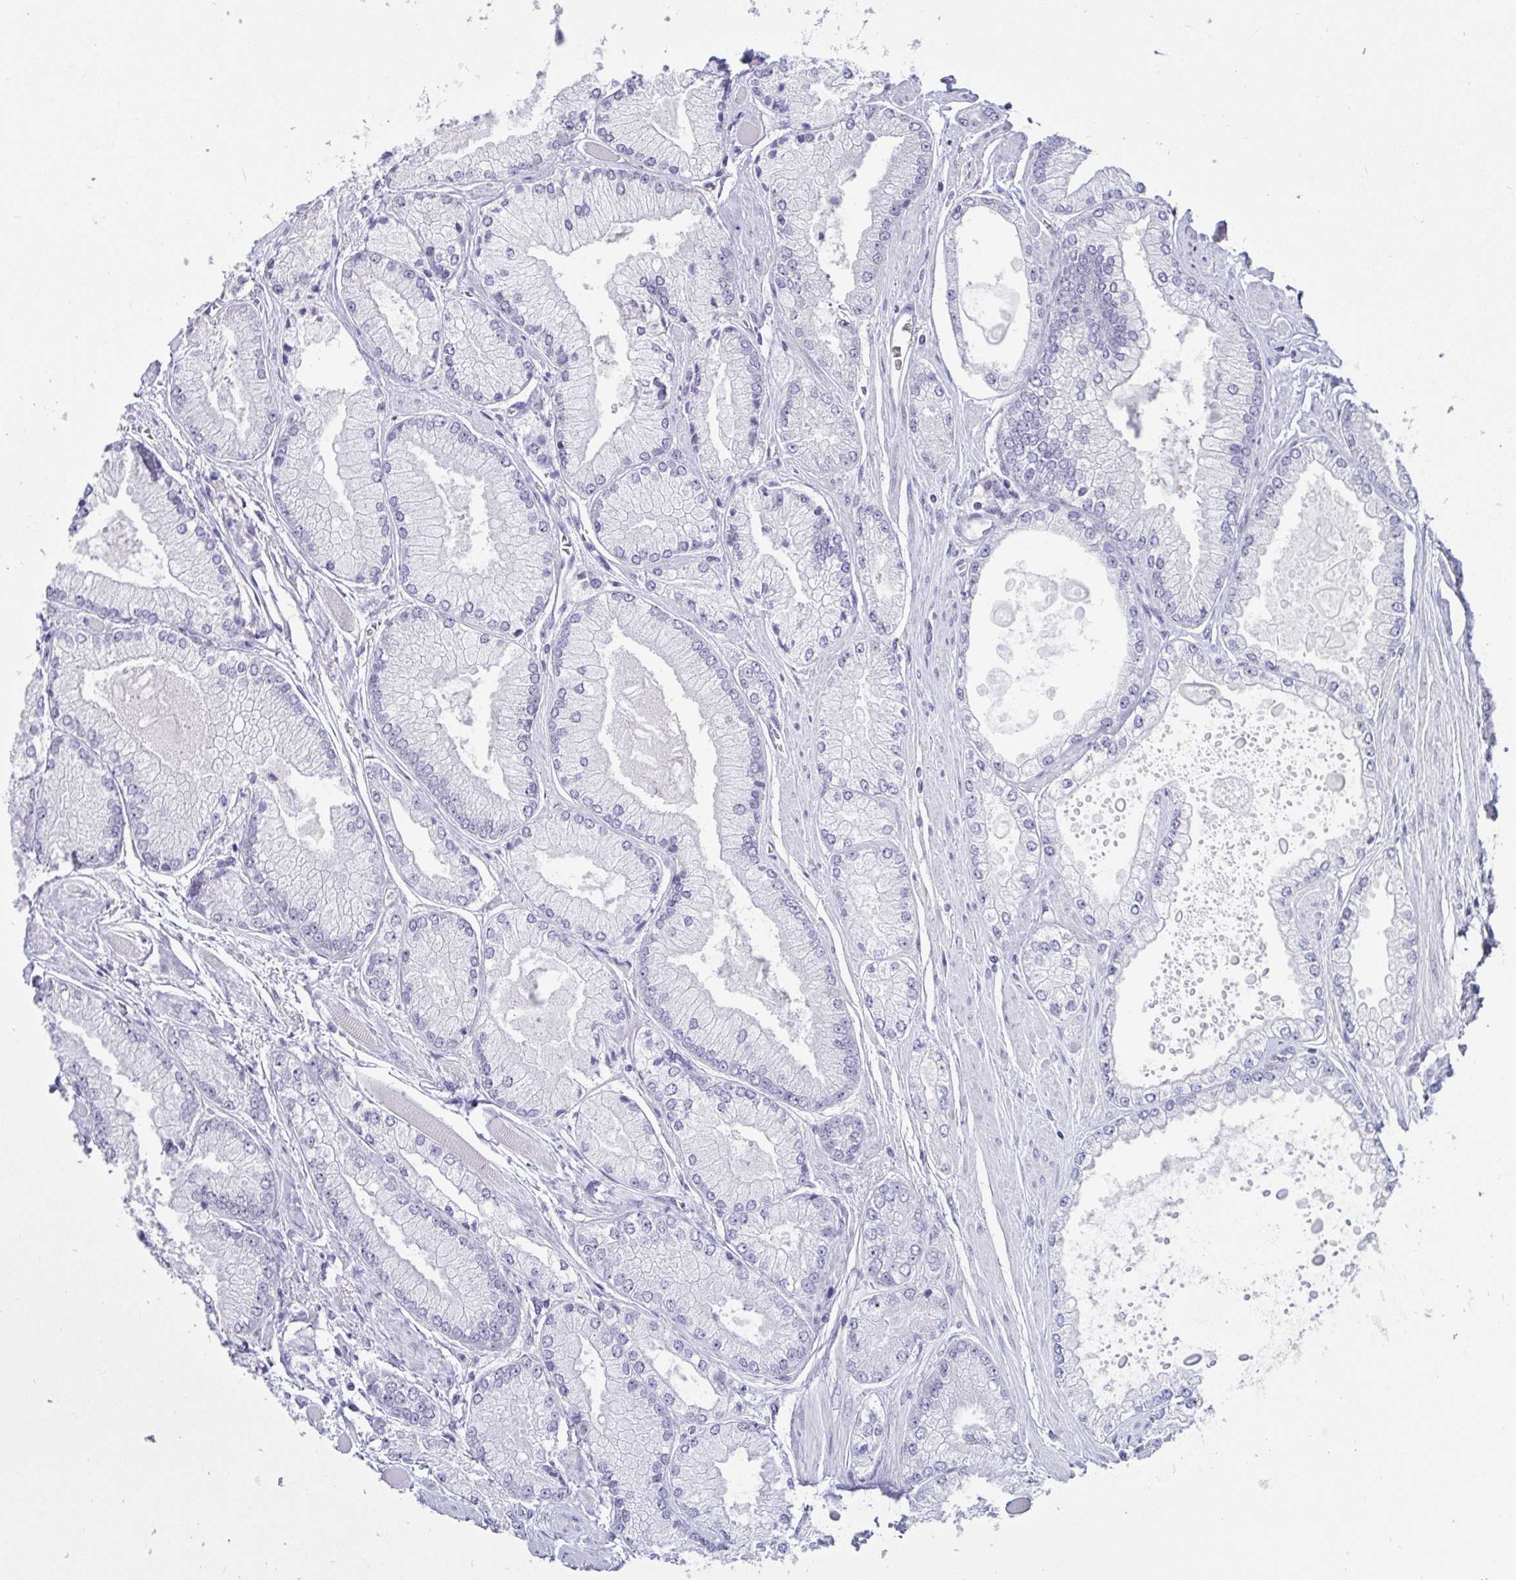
{"staining": {"intensity": "negative", "quantity": "none", "location": "none"}, "tissue": "prostate cancer", "cell_type": "Tumor cells", "image_type": "cancer", "snomed": [{"axis": "morphology", "description": "Adenocarcinoma, Low grade"}, {"axis": "topography", "description": "Prostate"}], "caption": "An immunohistochemistry (IHC) histopathology image of prostate cancer is shown. There is no staining in tumor cells of prostate cancer.", "gene": "SUPT16H", "patient": {"sex": "male", "age": 67}}